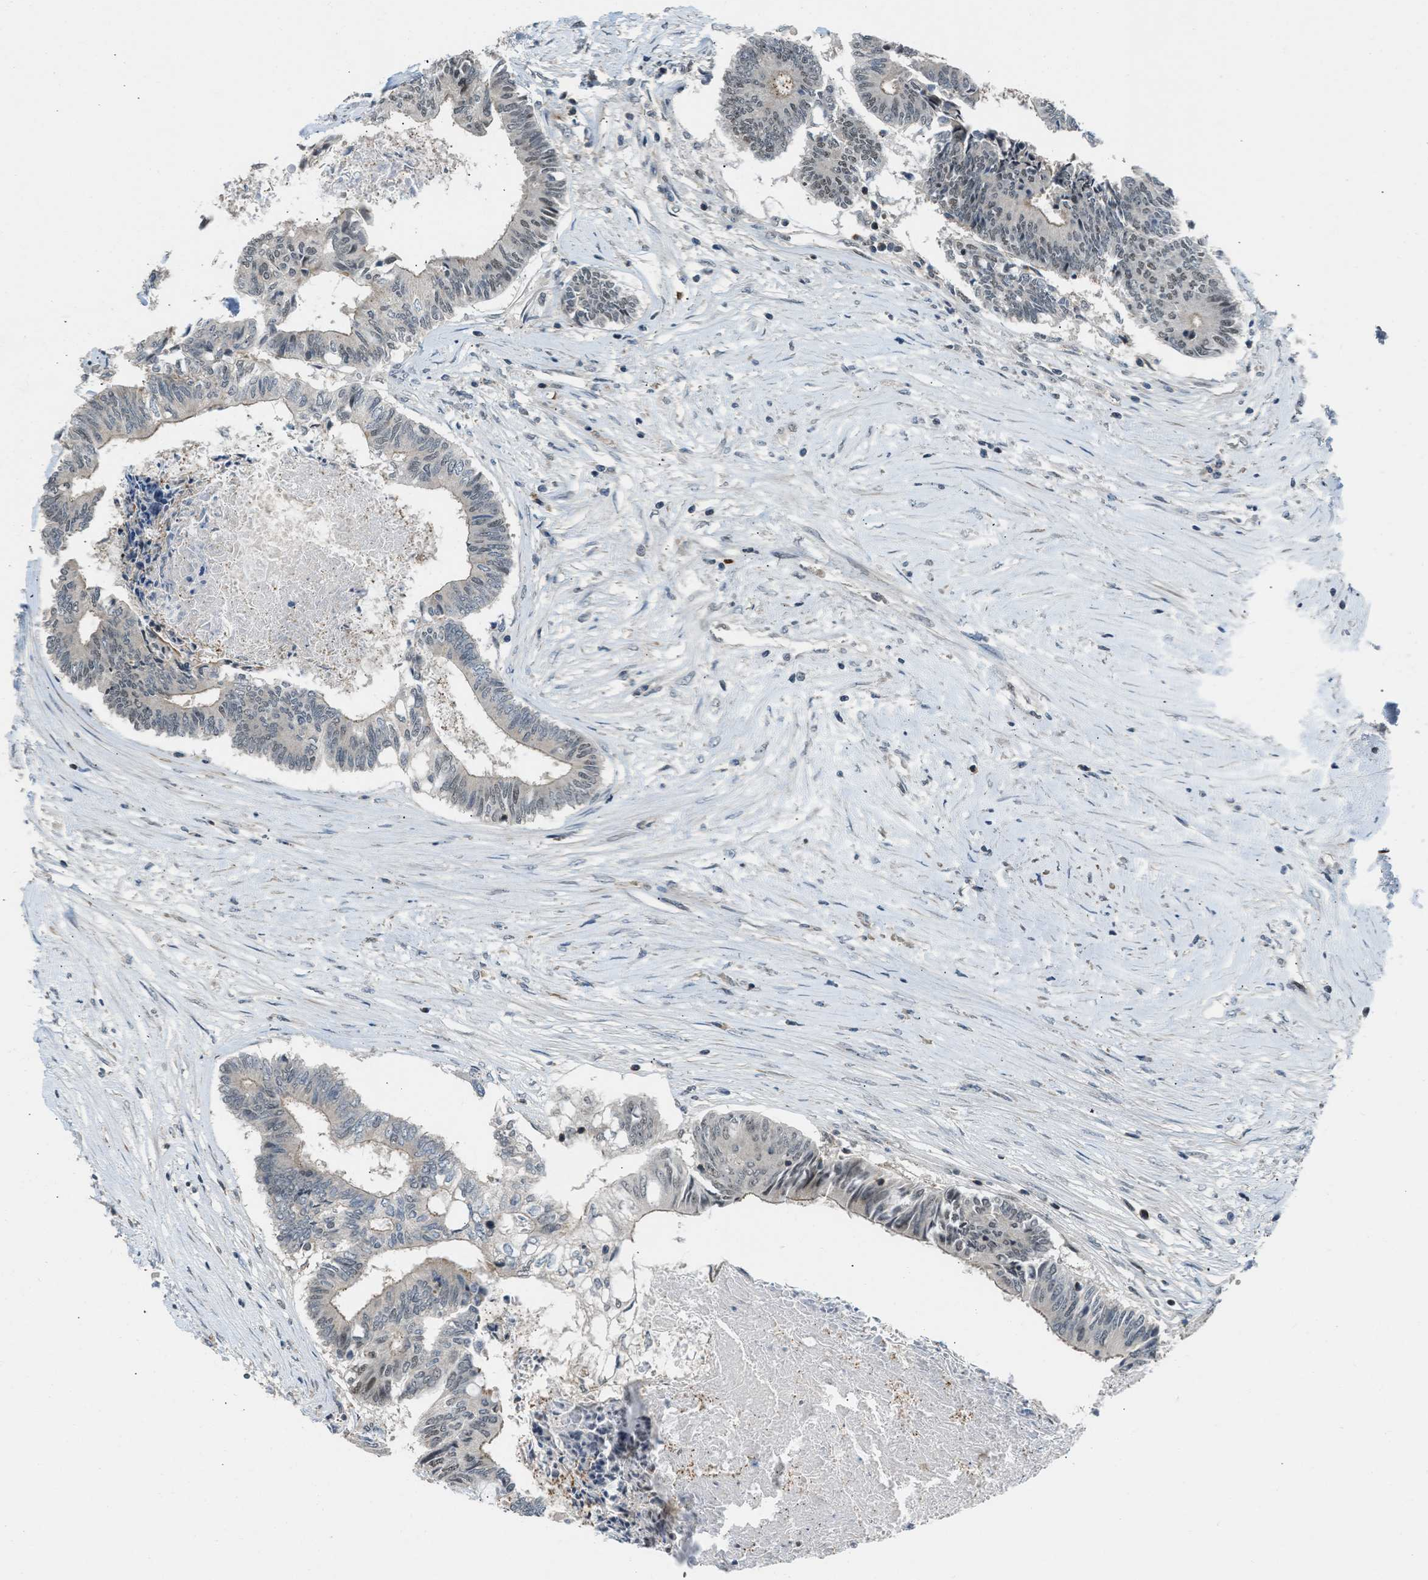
{"staining": {"intensity": "moderate", "quantity": "<25%", "location": "nuclear"}, "tissue": "colorectal cancer", "cell_type": "Tumor cells", "image_type": "cancer", "snomed": [{"axis": "morphology", "description": "Adenocarcinoma, NOS"}, {"axis": "topography", "description": "Rectum"}], "caption": "Human colorectal cancer (adenocarcinoma) stained with a protein marker demonstrates moderate staining in tumor cells.", "gene": "TTBK2", "patient": {"sex": "male", "age": 63}}